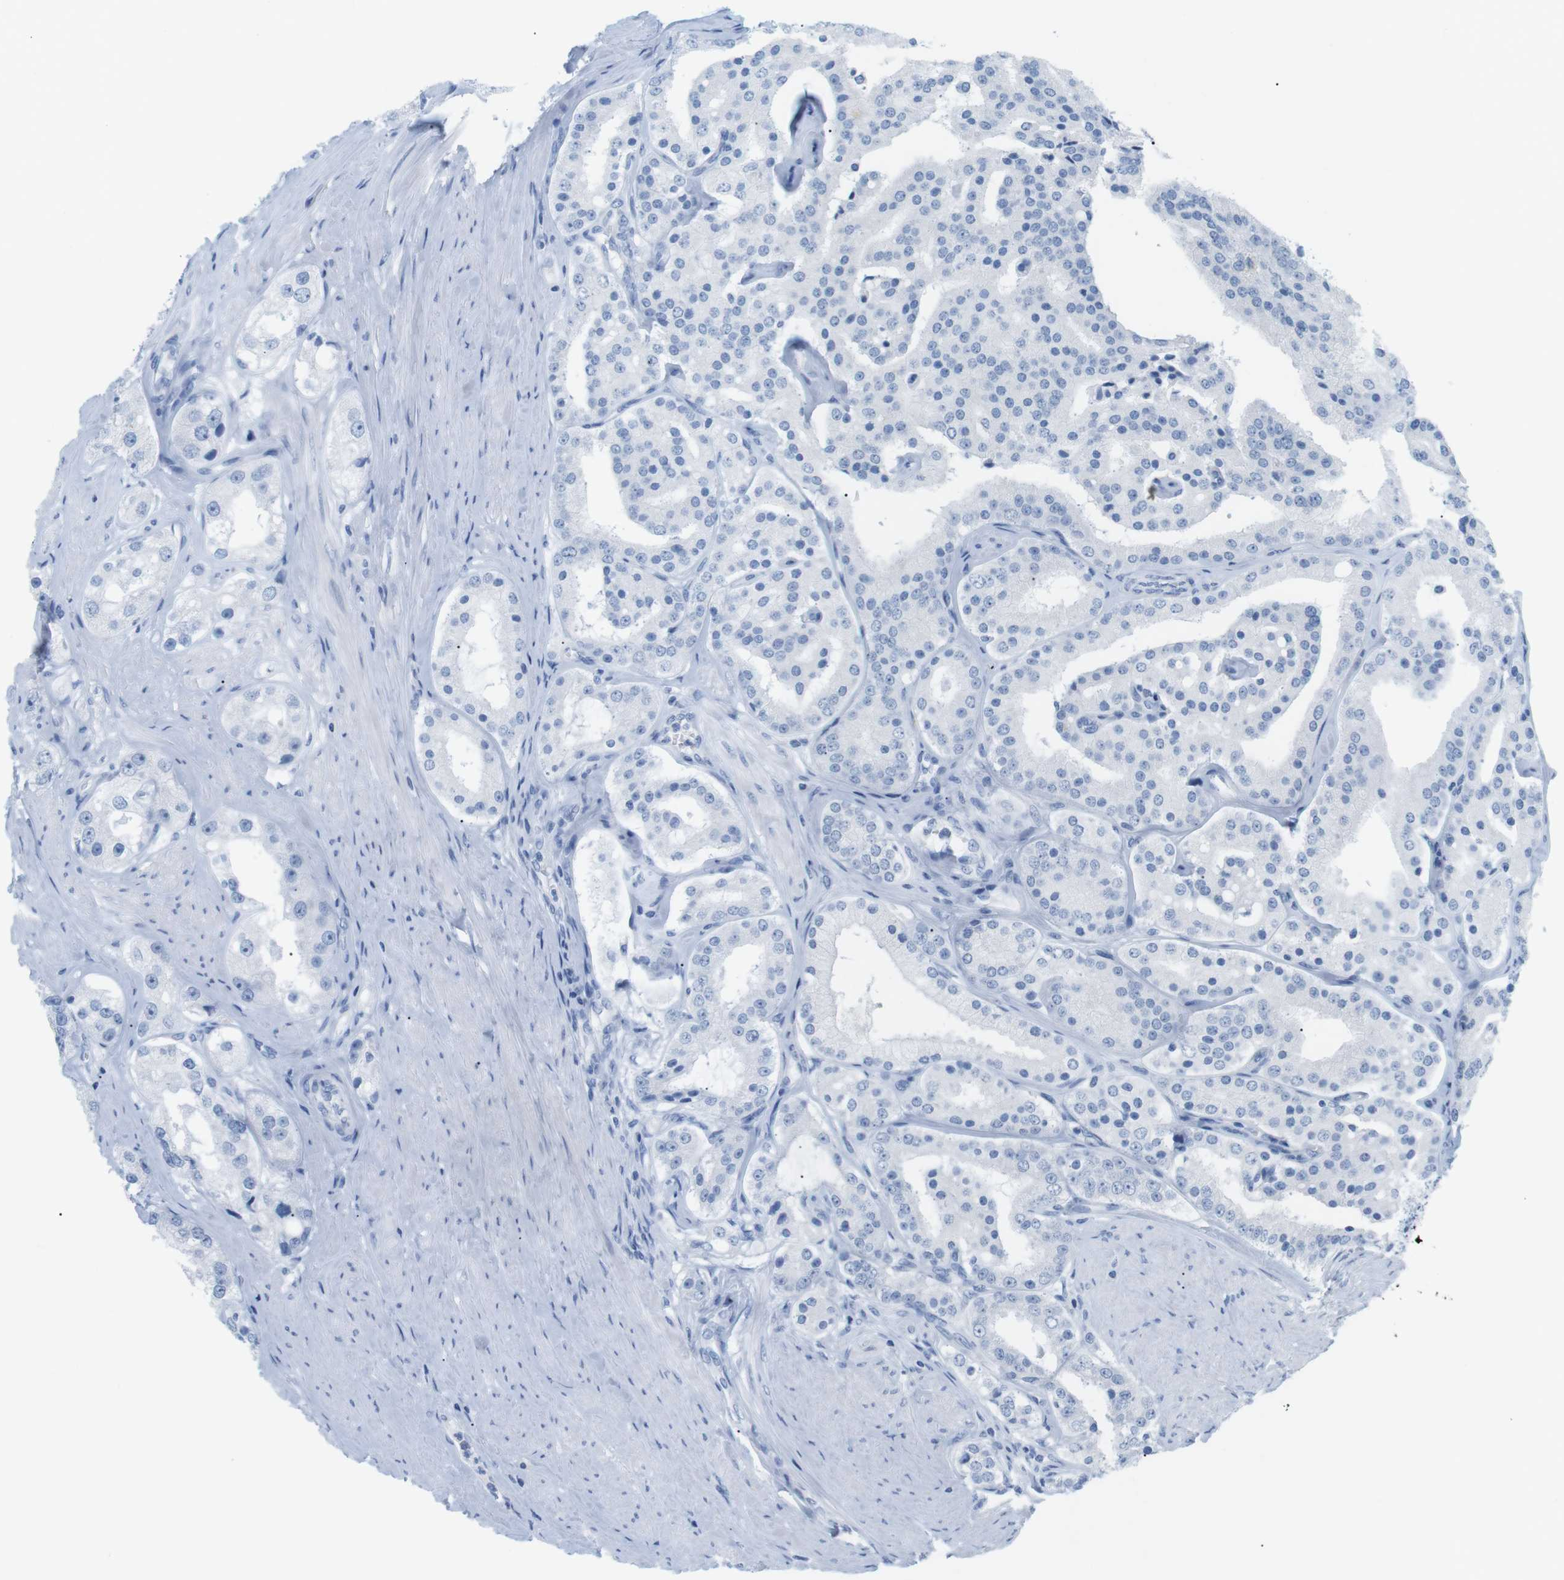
{"staining": {"intensity": "negative", "quantity": "none", "location": "none"}, "tissue": "prostate cancer", "cell_type": "Tumor cells", "image_type": "cancer", "snomed": [{"axis": "morphology", "description": "Adenocarcinoma, Low grade"}, {"axis": "topography", "description": "Prostate"}], "caption": "Protein analysis of prostate low-grade adenocarcinoma displays no significant positivity in tumor cells. The staining was performed using DAB to visualize the protein expression in brown, while the nuclei were stained in blue with hematoxylin (Magnification: 20x).", "gene": "HBG2", "patient": {"sex": "male", "age": 63}}